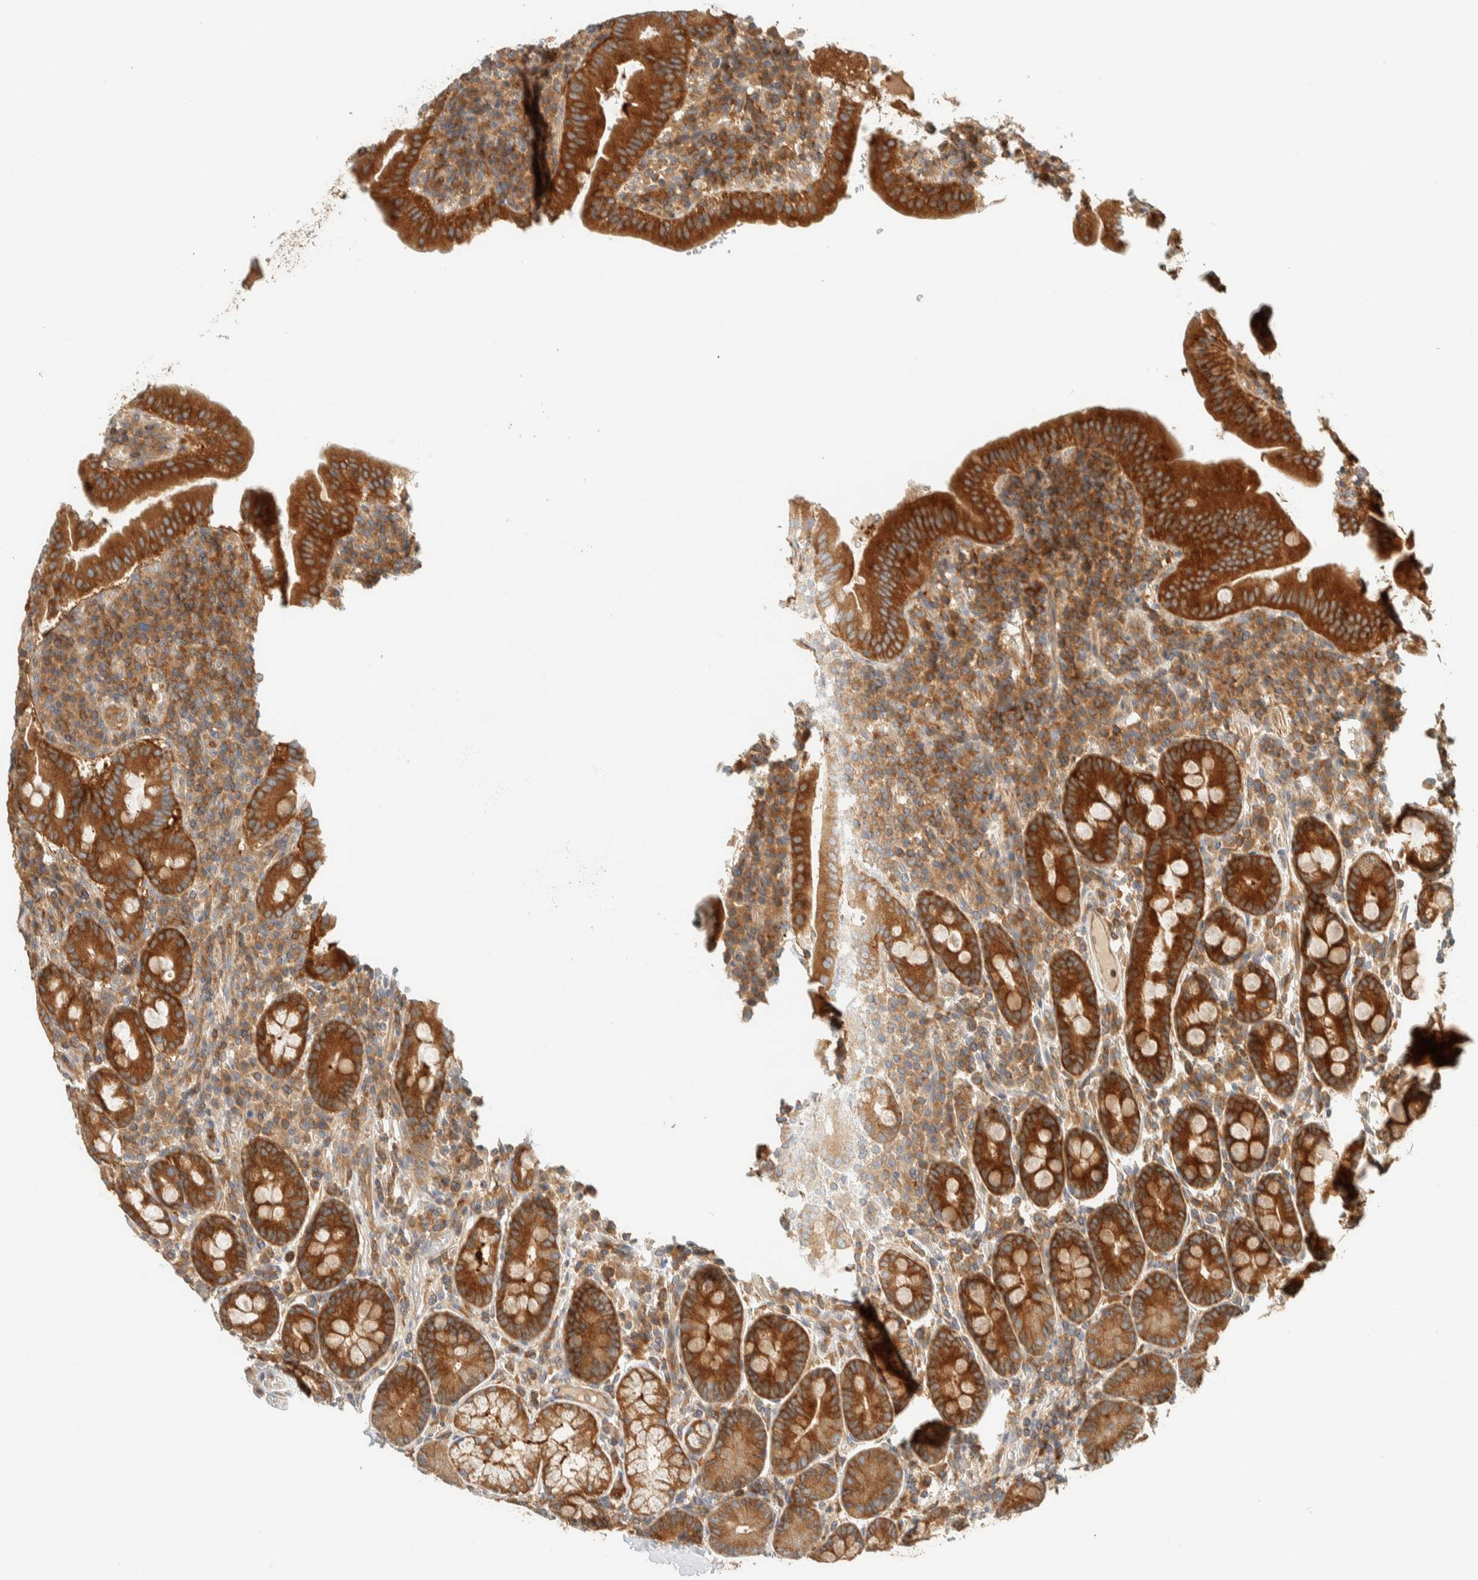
{"staining": {"intensity": "strong", "quantity": ">75%", "location": "cytoplasmic/membranous"}, "tissue": "duodenum", "cell_type": "Glandular cells", "image_type": "normal", "snomed": [{"axis": "morphology", "description": "Normal tissue, NOS"}, {"axis": "morphology", "description": "Adenocarcinoma, NOS"}, {"axis": "topography", "description": "Pancreas"}, {"axis": "topography", "description": "Duodenum"}], "caption": "Duodenum stained with a brown dye demonstrates strong cytoplasmic/membranous positive expression in about >75% of glandular cells.", "gene": "ARFGEF1", "patient": {"sex": "male", "age": 50}}